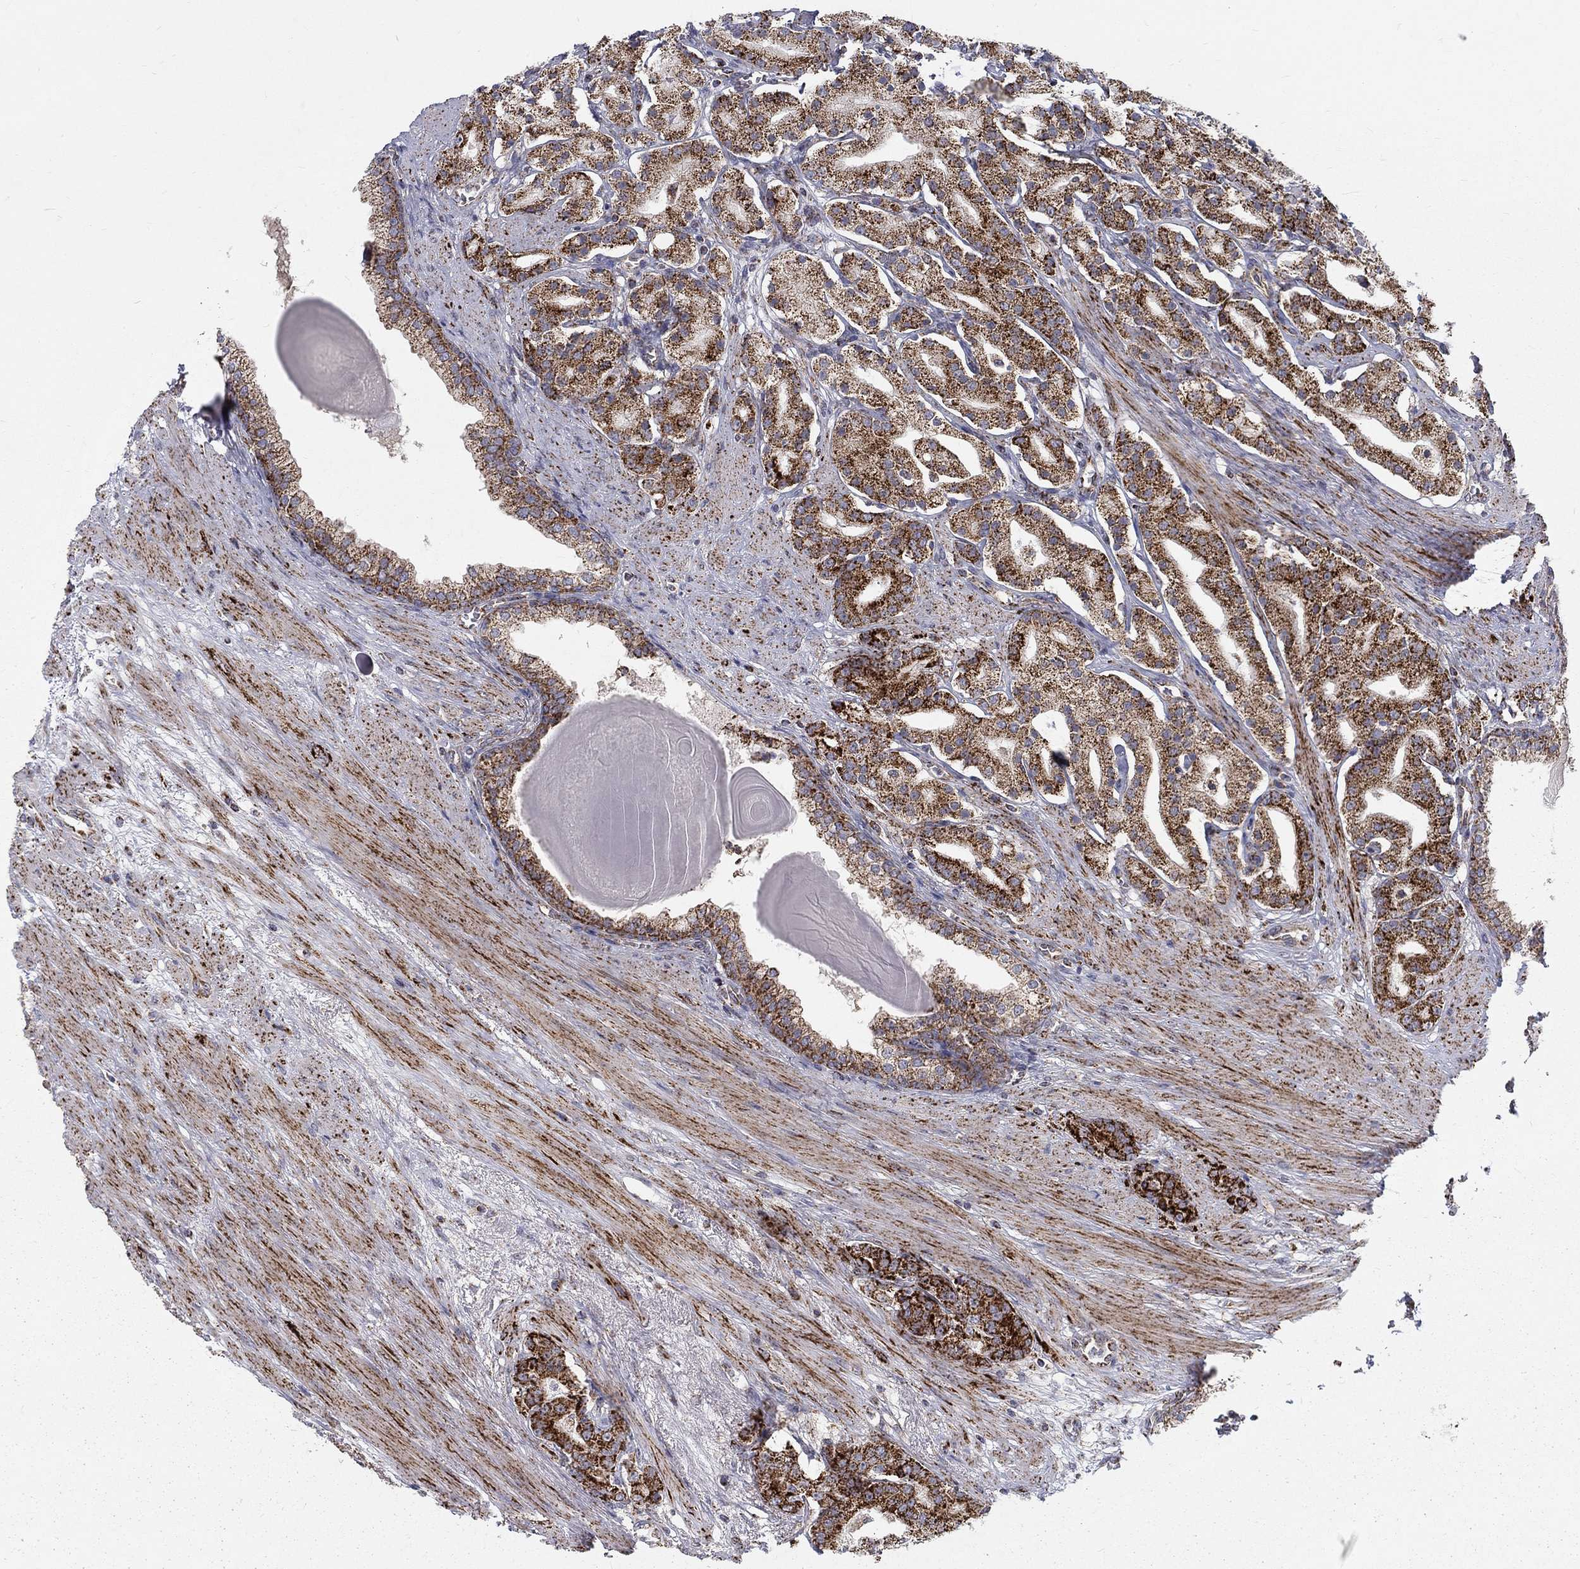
{"staining": {"intensity": "strong", "quantity": ">75%", "location": "cytoplasmic/membranous"}, "tissue": "prostate cancer", "cell_type": "Tumor cells", "image_type": "cancer", "snomed": [{"axis": "morphology", "description": "Adenocarcinoma, NOS"}, {"axis": "topography", "description": "Prostate"}], "caption": "High-power microscopy captured an IHC micrograph of prostate adenocarcinoma, revealing strong cytoplasmic/membranous positivity in about >75% of tumor cells.", "gene": "ALDH1B1", "patient": {"sex": "male", "age": 69}}